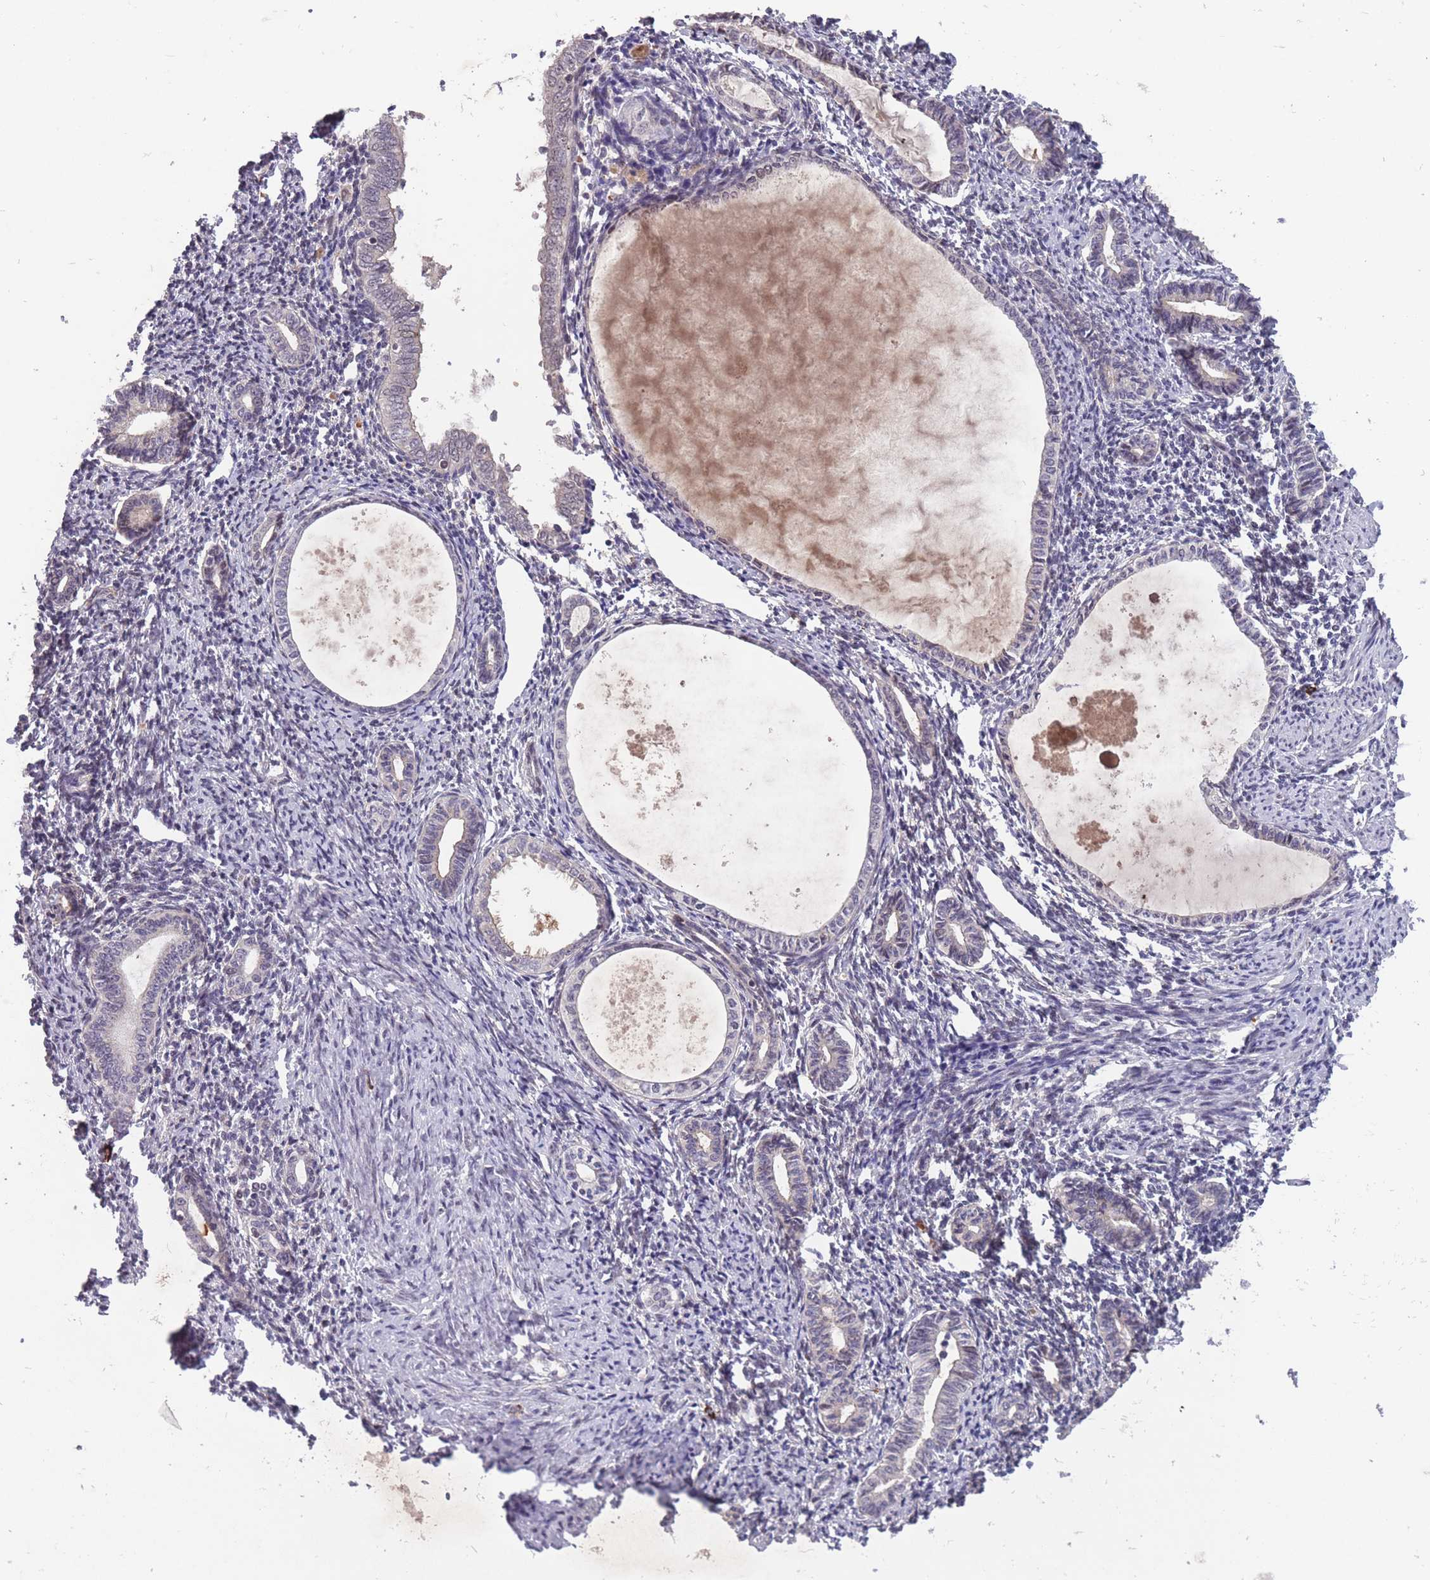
{"staining": {"intensity": "negative", "quantity": "none", "location": "none"}, "tissue": "endometrium", "cell_type": "Cells in endometrial stroma", "image_type": "normal", "snomed": [{"axis": "morphology", "description": "Normal tissue, NOS"}, {"axis": "topography", "description": "Endometrium"}], "caption": "Immunohistochemistry photomicrograph of normal human endometrium stained for a protein (brown), which demonstrates no staining in cells in endometrial stroma. (Stains: DAB IHC with hematoxylin counter stain, Microscopy: brightfield microscopy at high magnification).", "gene": "SECTM1", "patient": {"sex": "female", "age": 63}}